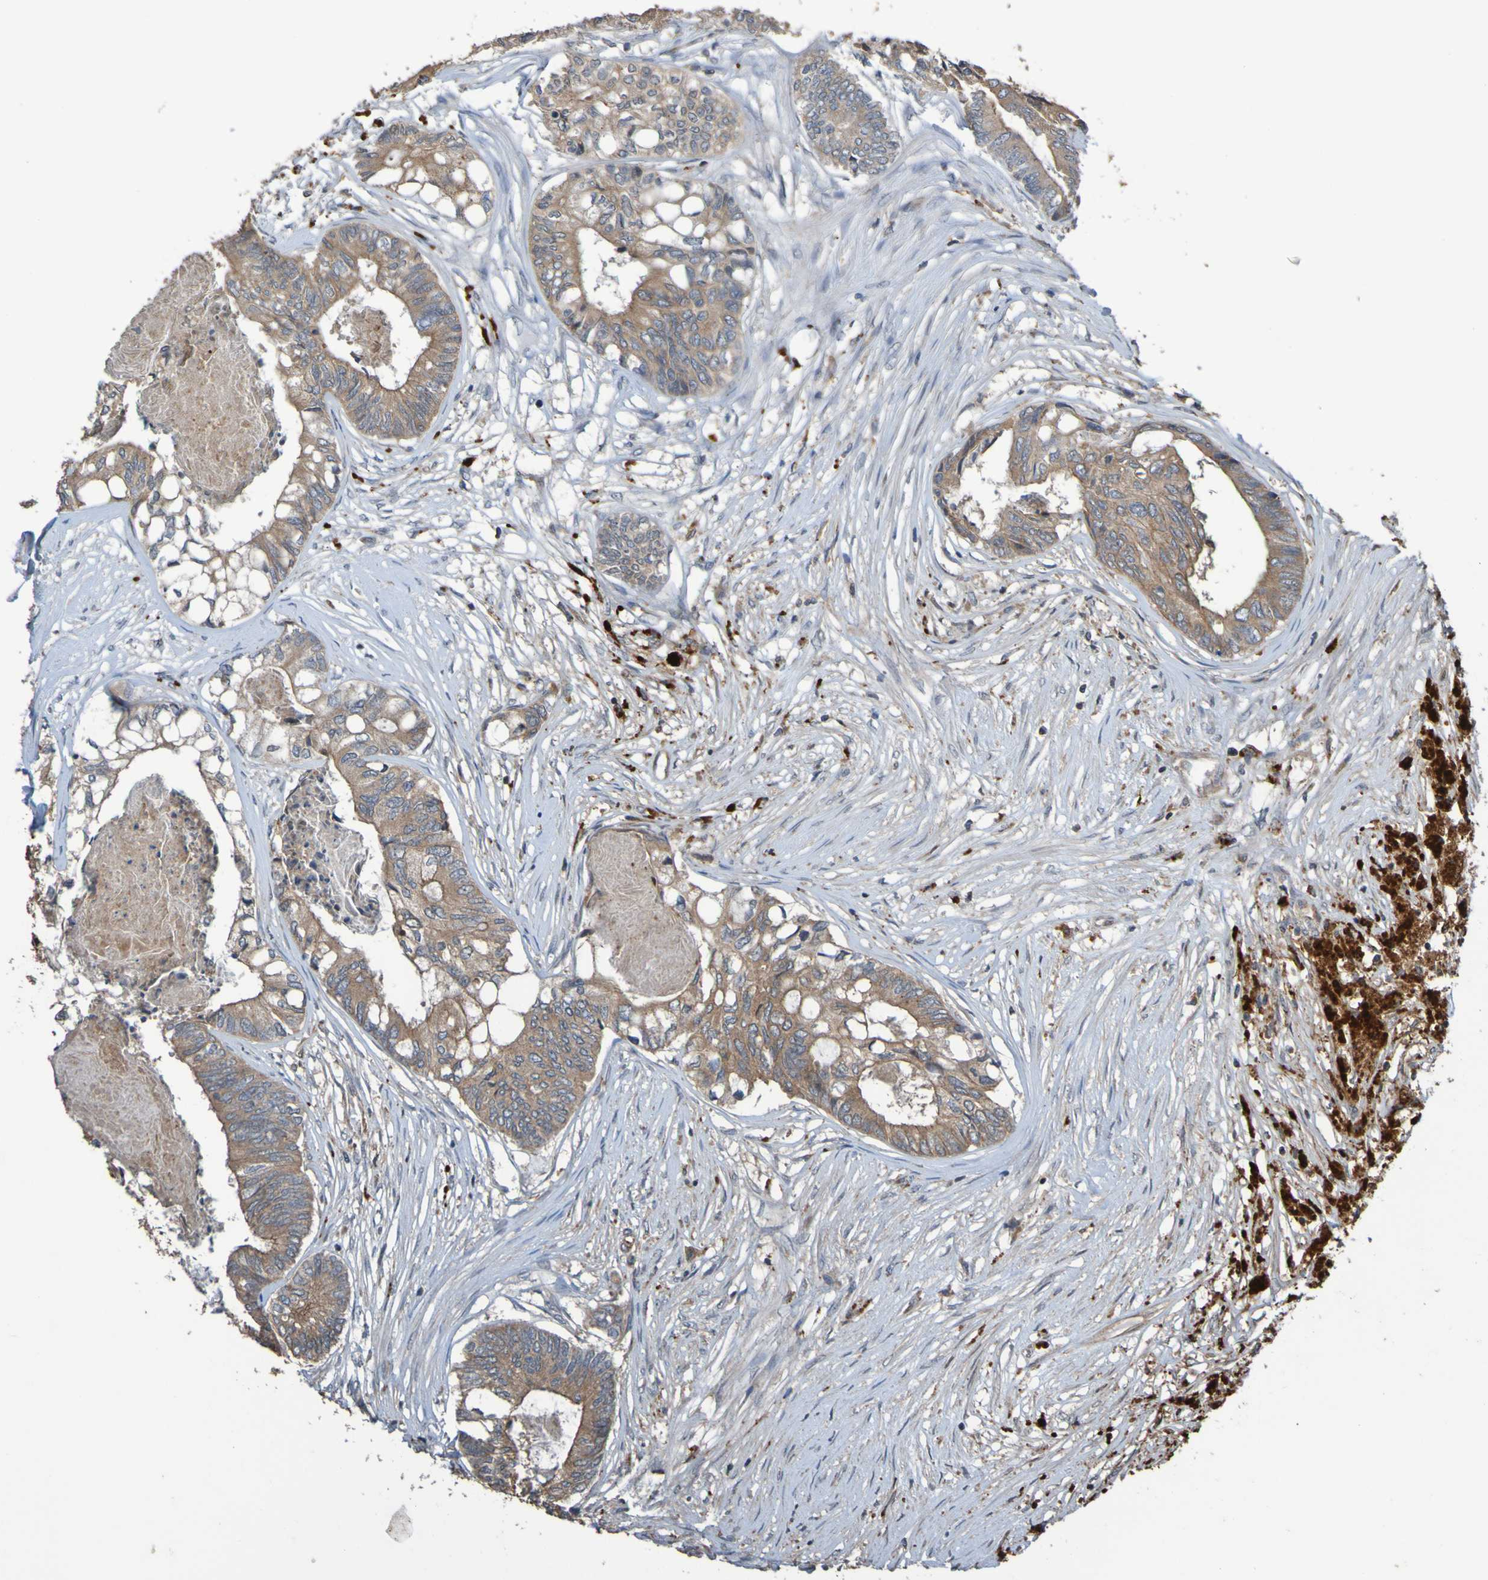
{"staining": {"intensity": "weak", "quantity": ">75%", "location": "cytoplasmic/membranous"}, "tissue": "colorectal cancer", "cell_type": "Tumor cells", "image_type": "cancer", "snomed": [{"axis": "morphology", "description": "Adenocarcinoma, NOS"}, {"axis": "topography", "description": "Rectum"}], "caption": "Human adenocarcinoma (colorectal) stained for a protein (brown) exhibits weak cytoplasmic/membranous positive positivity in about >75% of tumor cells.", "gene": "UCN", "patient": {"sex": "male", "age": 63}}